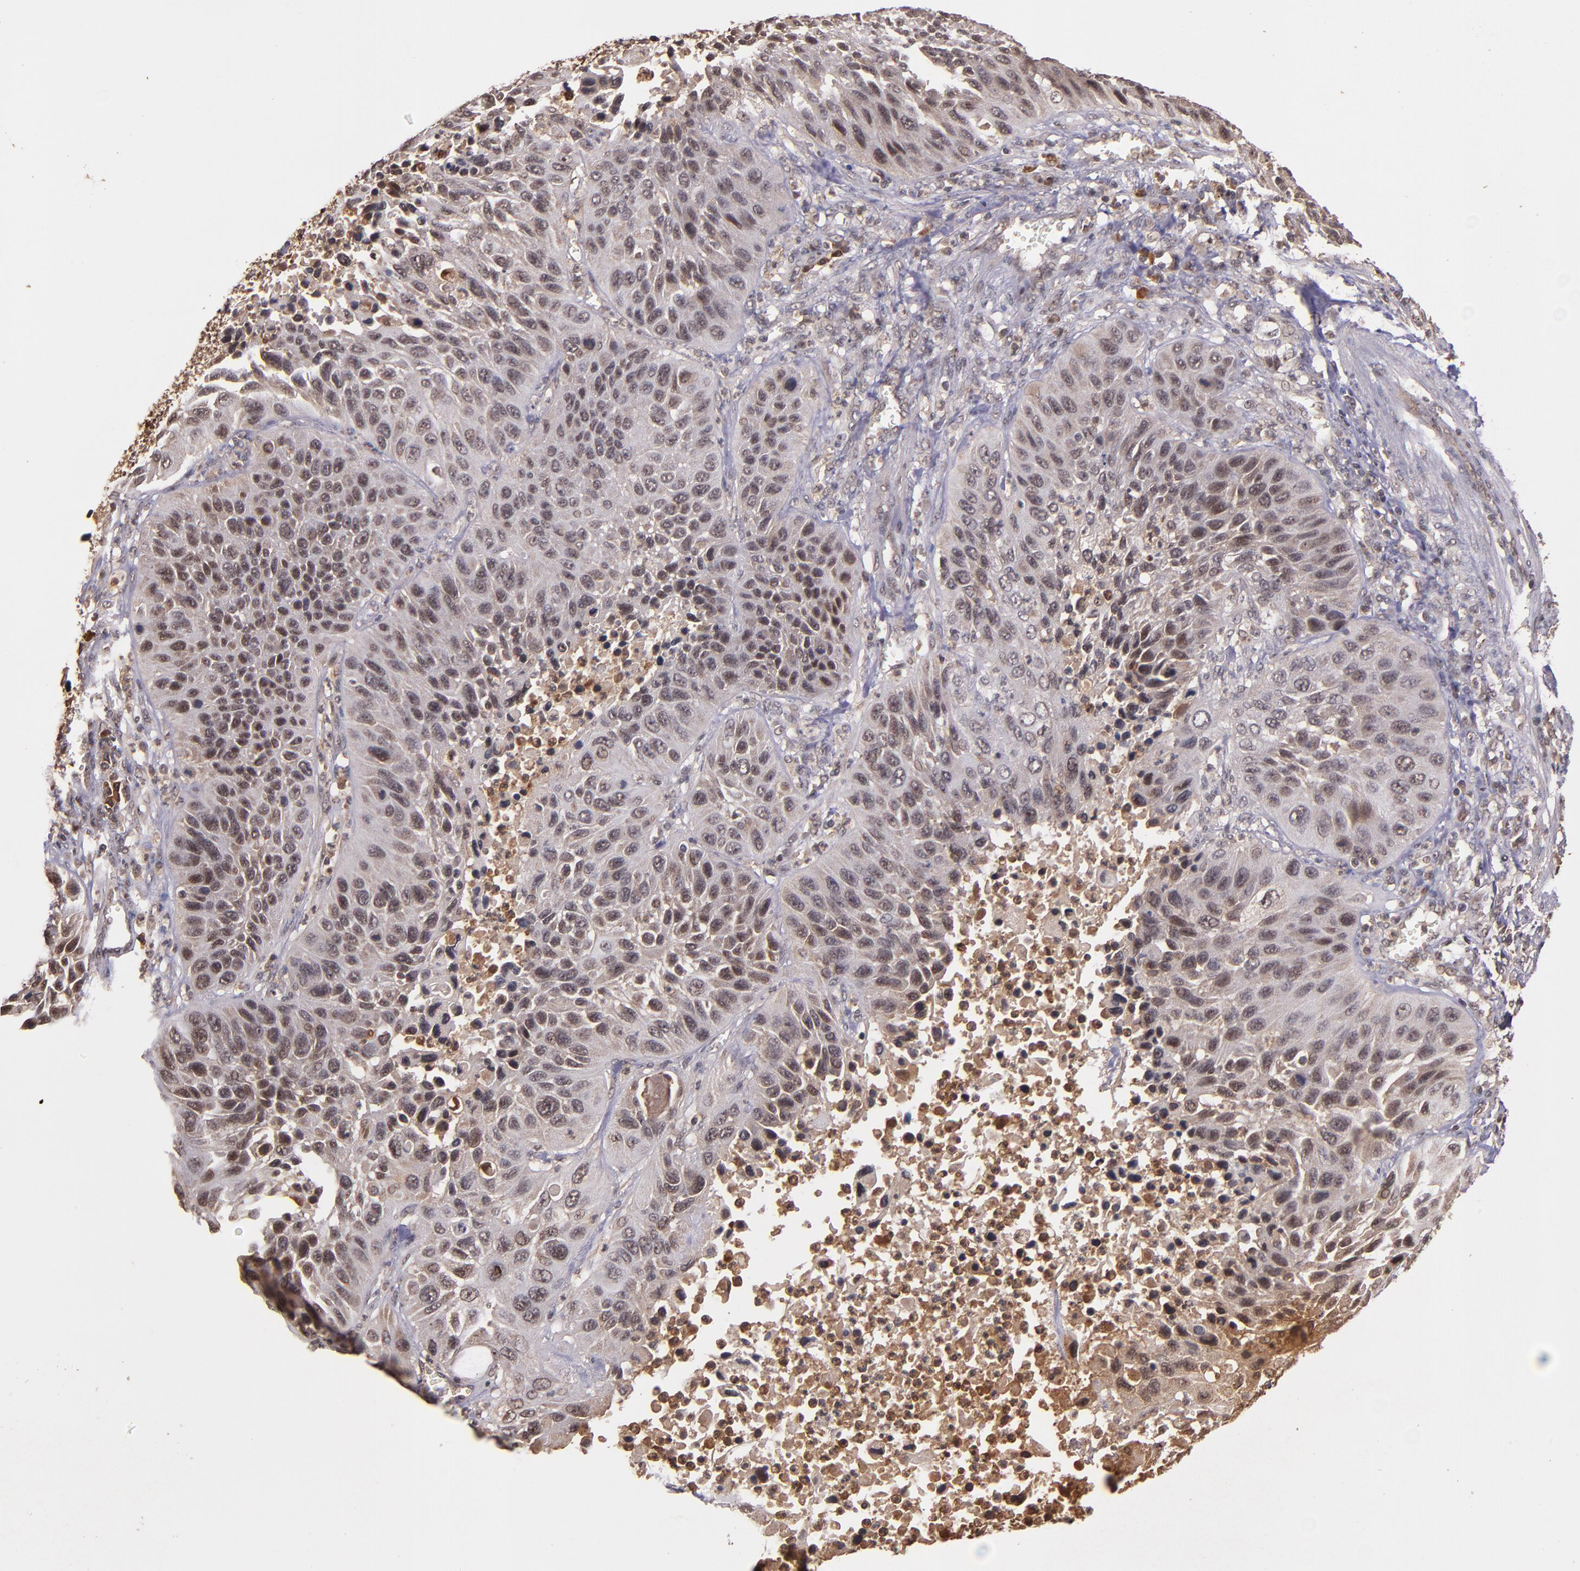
{"staining": {"intensity": "negative", "quantity": "none", "location": "none"}, "tissue": "lung cancer", "cell_type": "Tumor cells", "image_type": "cancer", "snomed": [{"axis": "morphology", "description": "Squamous cell carcinoma, NOS"}, {"axis": "topography", "description": "Lung"}], "caption": "DAB immunohistochemical staining of human squamous cell carcinoma (lung) exhibits no significant staining in tumor cells.", "gene": "RIOK3", "patient": {"sex": "female", "age": 76}}